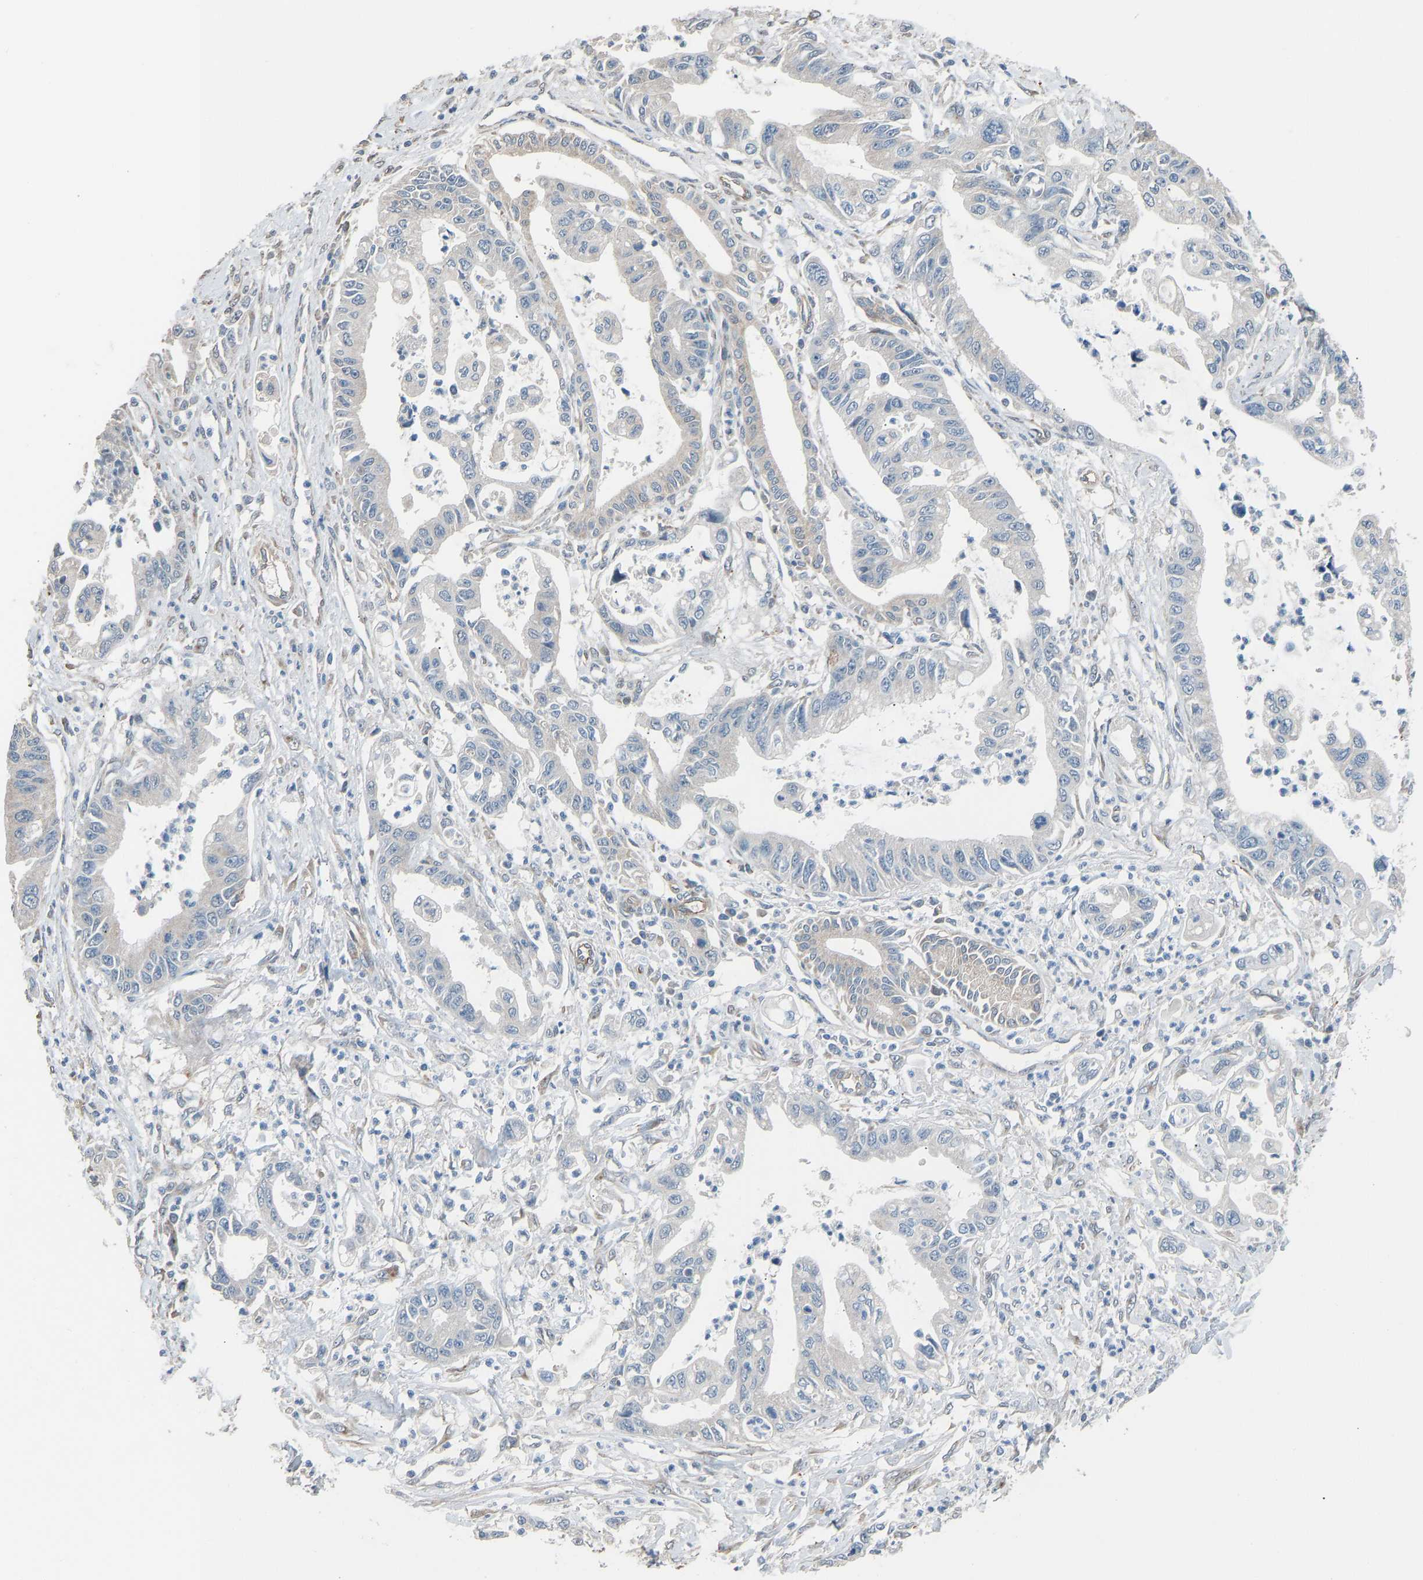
{"staining": {"intensity": "weak", "quantity": "<25%", "location": "cytoplasmic/membranous"}, "tissue": "pancreatic cancer", "cell_type": "Tumor cells", "image_type": "cancer", "snomed": [{"axis": "morphology", "description": "Adenocarcinoma, NOS"}, {"axis": "topography", "description": "Pancreas"}], "caption": "Micrograph shows no protein positivity in tumor cells of pancreatic cancer (adenocarcinoma) tissue.", "gene": "SLC43A1", "patient": {"sex": "male", "age": 56}}